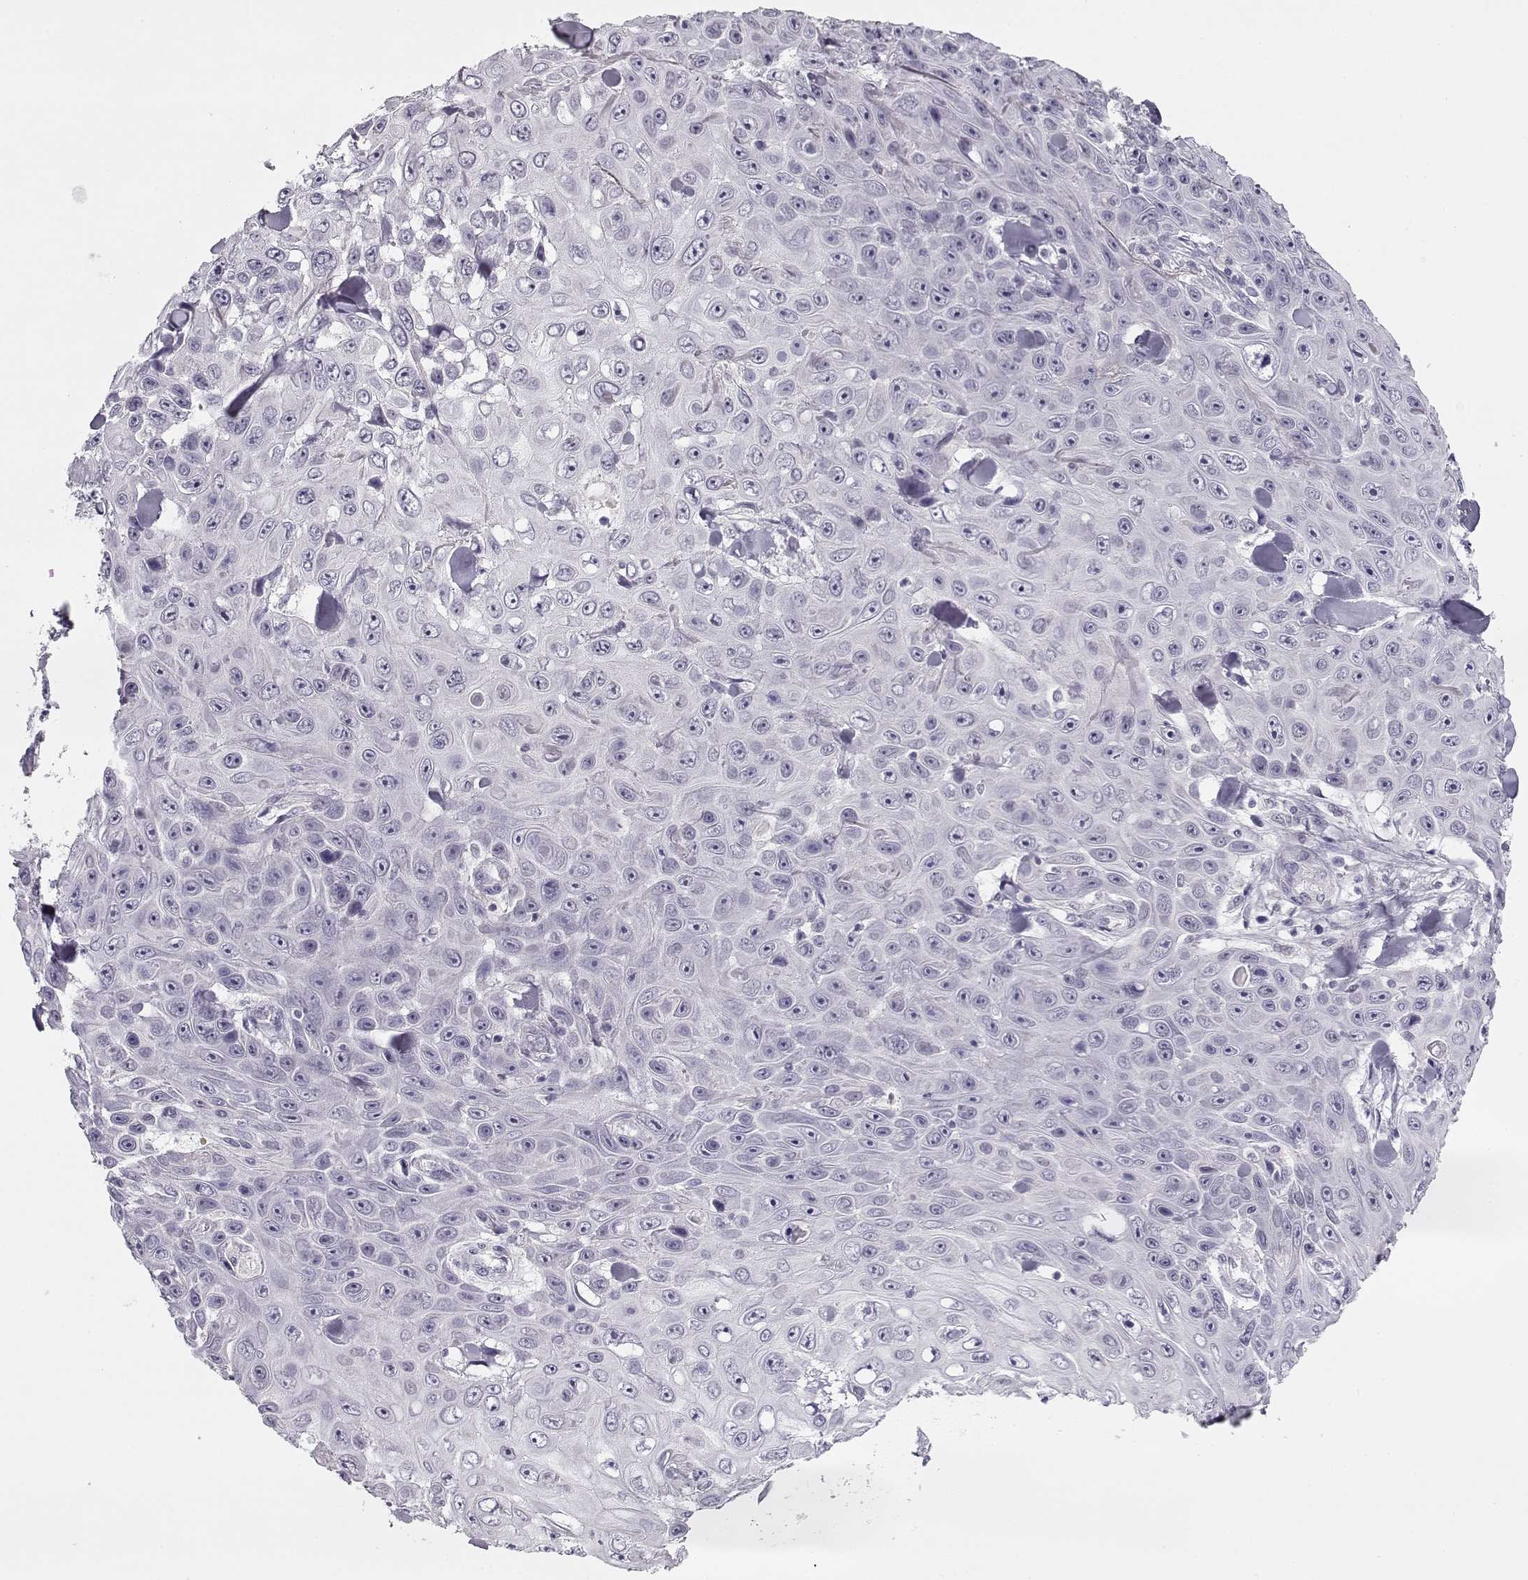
{"staining": {"intensity": "negative", "quantity": "none", "location": "none"}, "tissue": "skin cancer", "cell_type": "Tumor cells", "image_type": "cancer", "snomed": [{"axis": "morphology", "description": "Squamous cell carcinoma, NOS"}, {"axis": "topography", "description": "Skin"}], "caption": "DAB immunohistochemical staining of skin squamous cell carcinoma demonstrates no significant staining in tumor cells.", "gene": "IMPG1", "patient": {"sex": "male", "age": 82}}